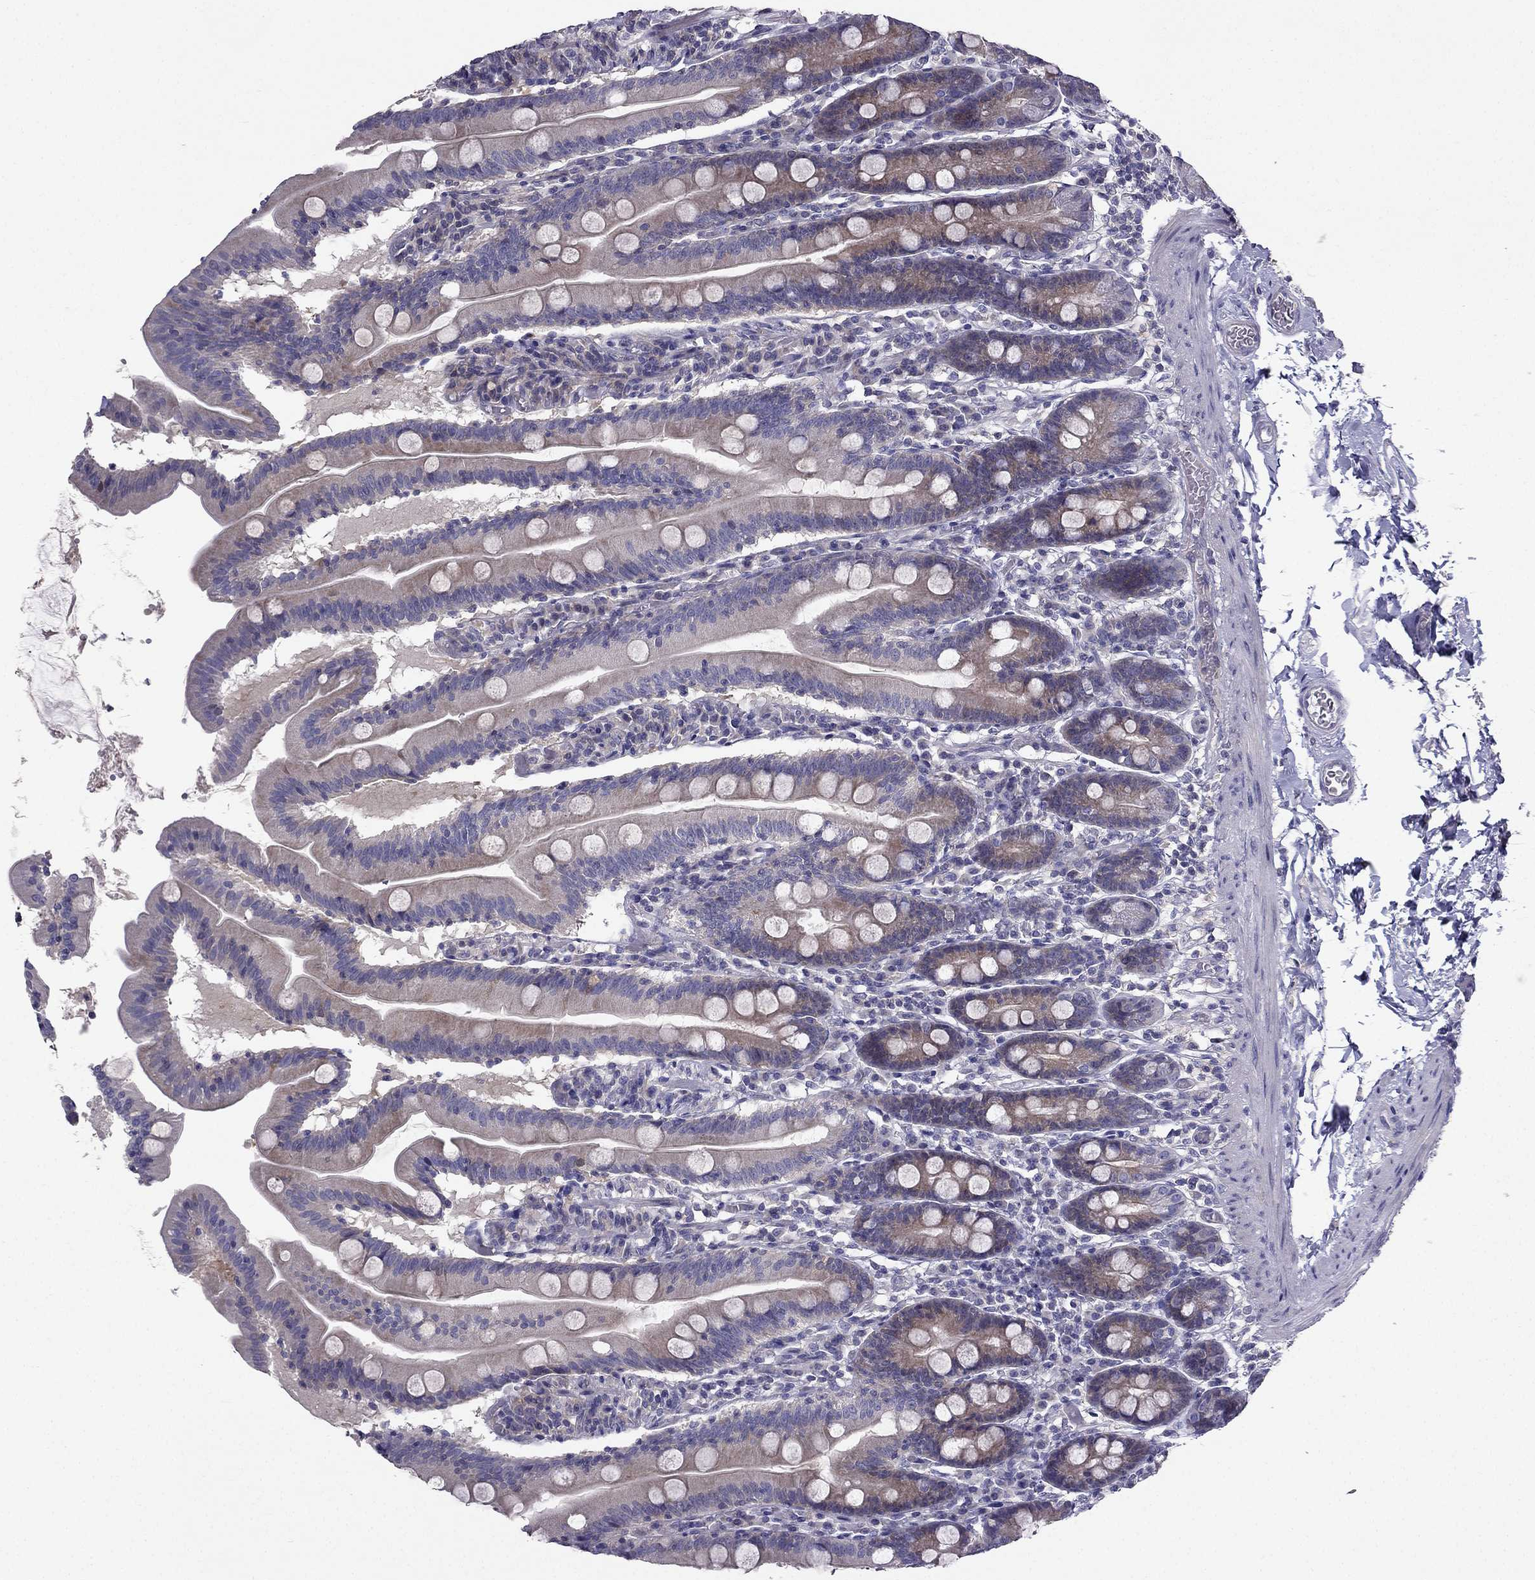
{"staining": {"intensity": "moderate", "quantity": "25%-75%", "location": "cytoplasmic/membranous"}, "tissue": "small intestine", "cell_type": "Glandular cells", "image_type": "normal", "snomed": [{"axis": "morphology", "description": "Normal tissue, NOS"}, {"axis": "topography", "description": "Small intestine"}], "caption": "This micrograph displays immunohistochemistry (IHC) staining of benign human small intestine, with medium moderate cytoplasmic/membranous staining in approximately 25%-75% of glandular cells.", "gene": "AS3MT", "patient": {"sex": "male", "age": 37}}